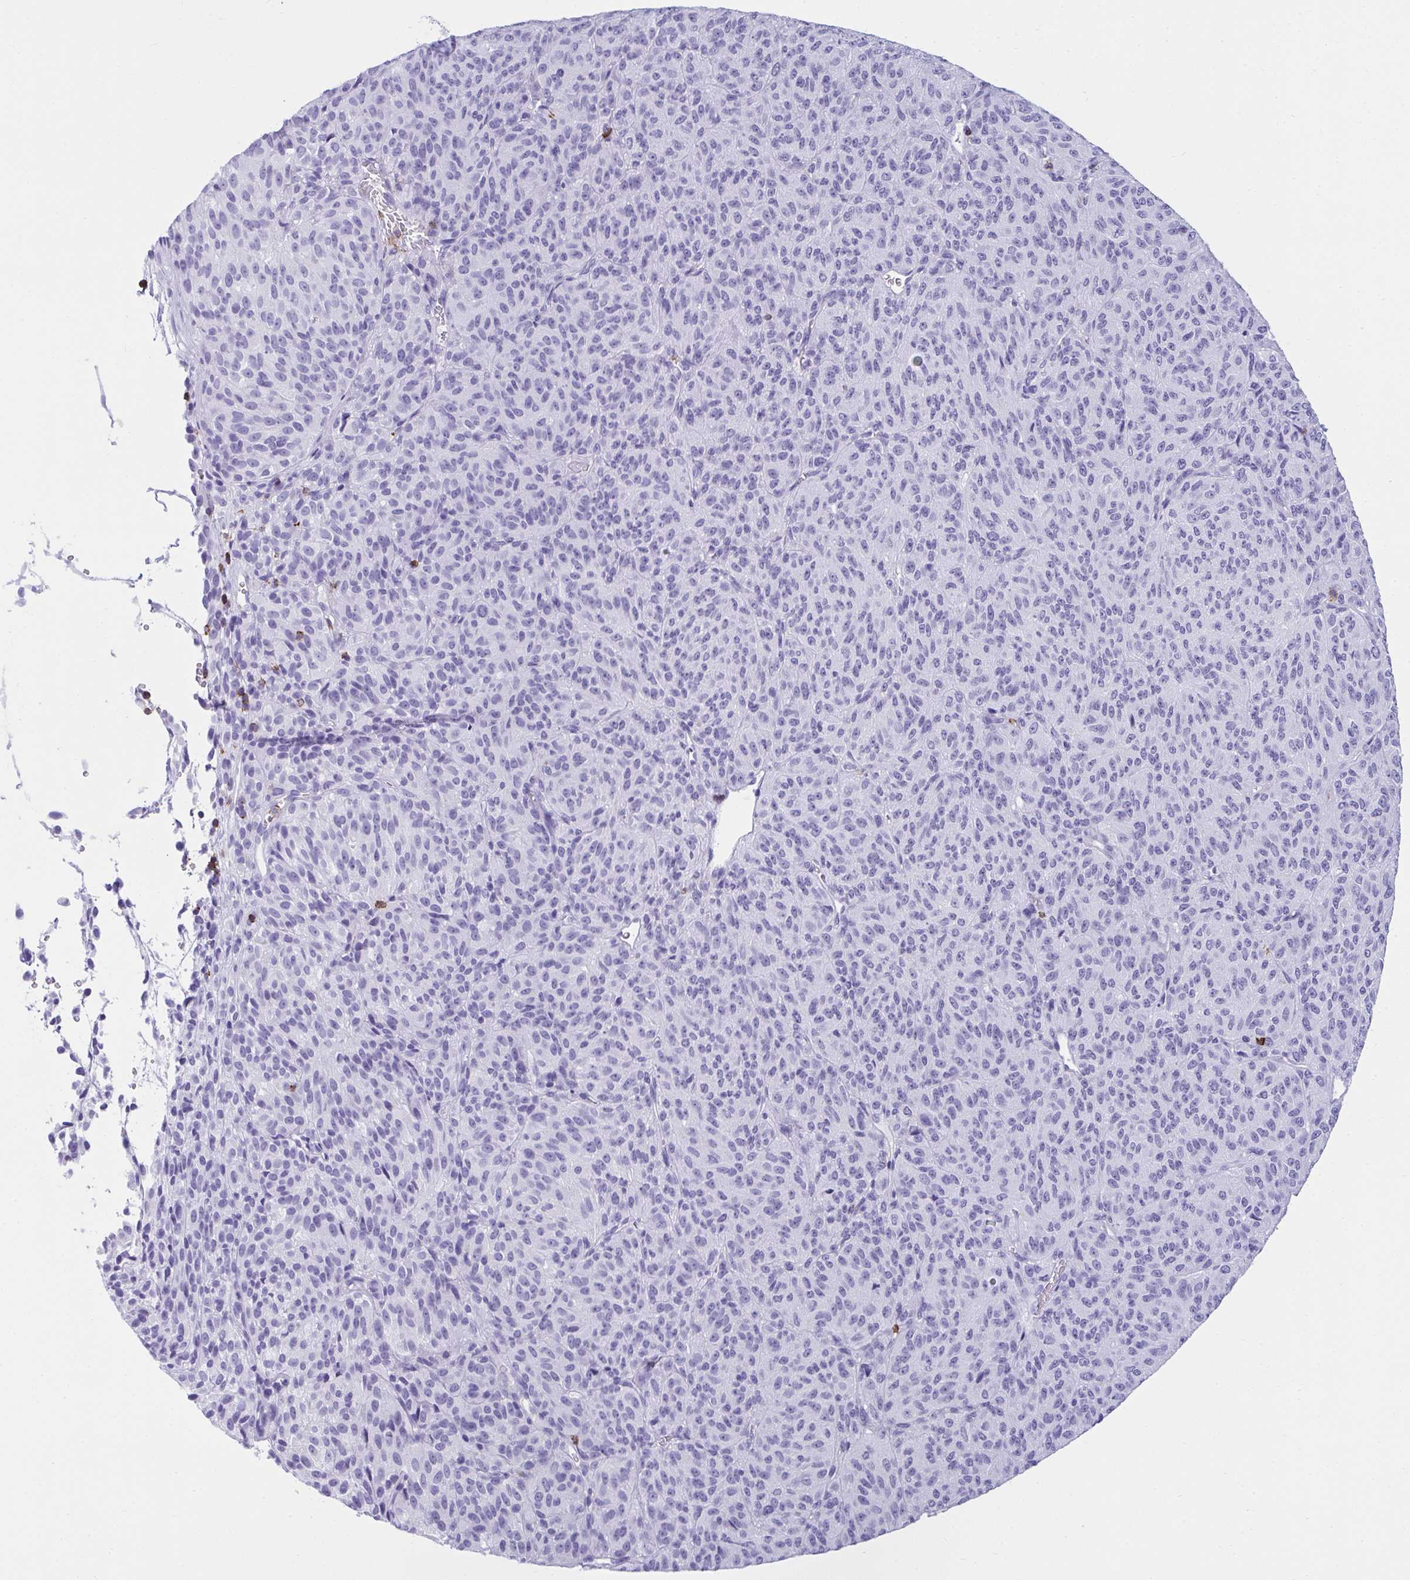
{"staining": {"intensity": "negative", "quantity": "none", "location": "none"}, "tissue": "melanoma", "cell_type": "Tumor cells", "image_type": "cancer", "snomed": [{"axis": "morphology", "description": "Malignant melanoma, Metastatic site"}, {"axis": "topography", "description": "Brain"}], "caption": "The photomicrograph reveals no significant expression in tumor cells of melanoma. (DAB (3,3'-diaminobenzidine) immunohistochemistry (IHC) visualized using brightfield microscopy, high magnification).", "gene": "SPN", "patient": {"sex": "female", "age": 56}}